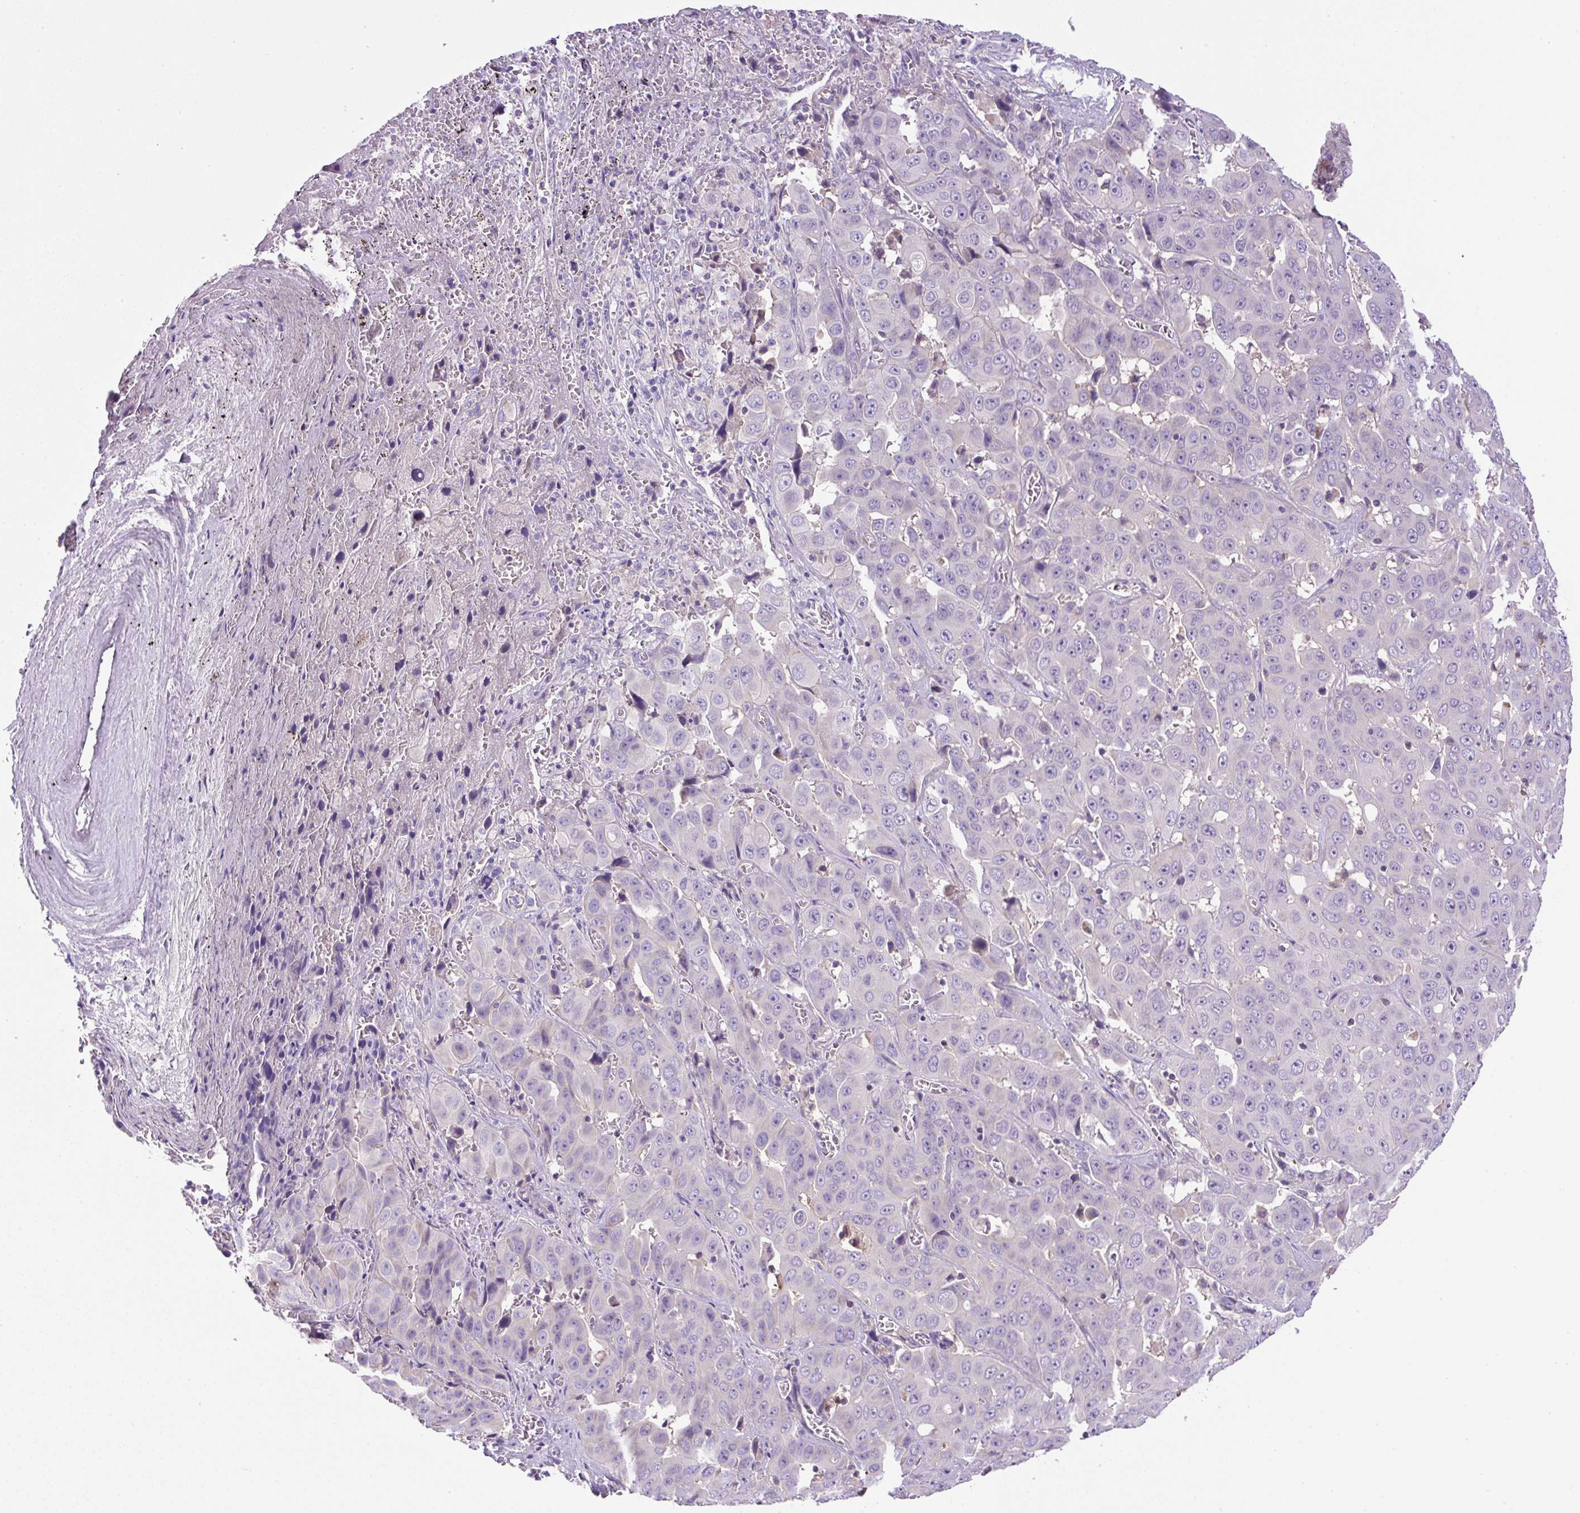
{"staining": {"intensity": "negative", "quantity": "none", "location": "none"}, "tissue": "liver cancer", "cell_type": "Tumor cells", "image_type": "cancer", "snomed": [{"axis": "morphology", "description": "Cholangiocarcinoma"}, {"axis": "topography", "description": "Liver"}], "caption": "Tumor cells are negative for brown protein staining in cholangiocarcinoma (liver). The staining is performed using DAB brown chromogen with nuclei counter-stained in using hematoxylin.", "gene": "NPTN", "patient": {"sex": "female", "age": 52}}